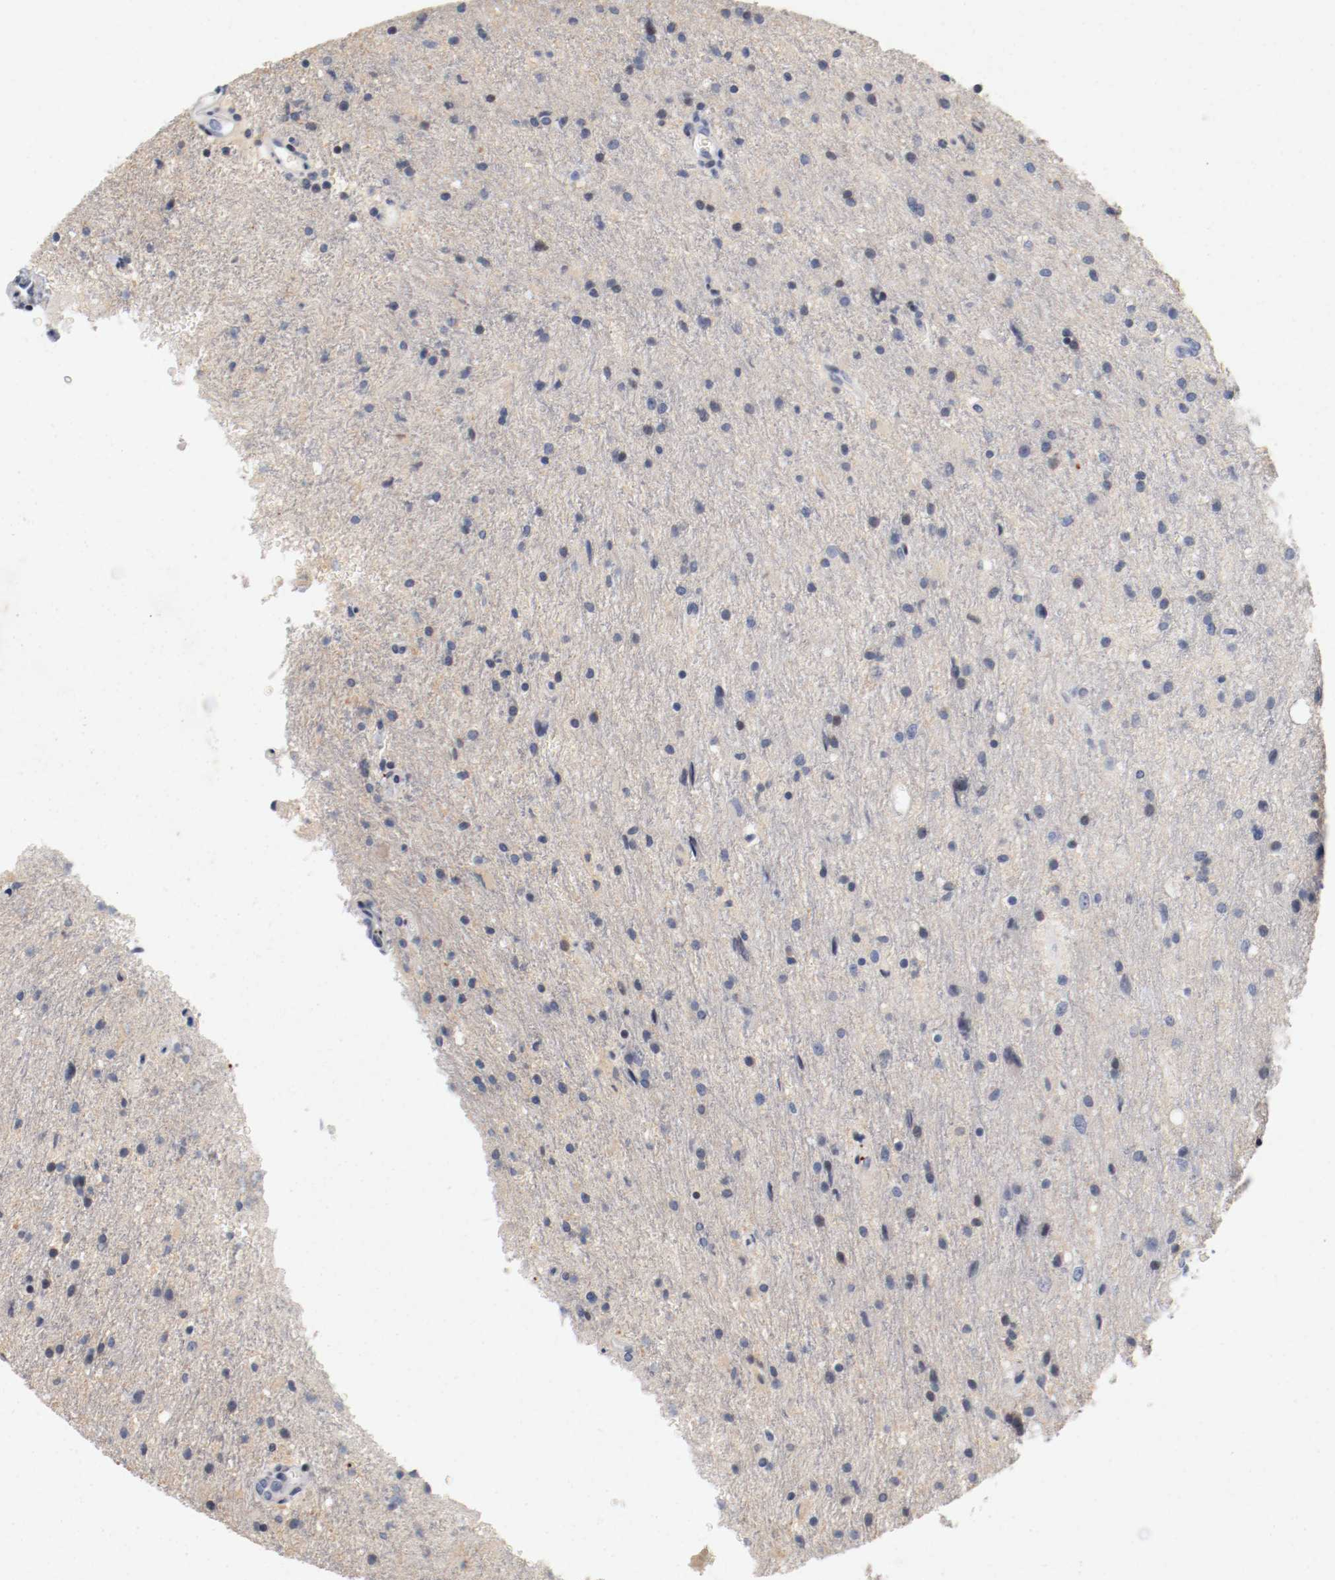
{"staining": {"intensity": "negative", "quantity": "none", "location": "none"}, "tissue": "glioma", "cell_type": "Tumor cells", "image_type": "cancer", "snomed": [{"axis": "morphology", "description": "Normal tissue, NOS"}, {"axis": "morphology", "description": "Glioma, malignant, High grade"}, {"axis": "topography", "description": "Cerebral cortex"}], "caption": "Tumor cells are negative for protein expression in human glioma.", "gene": "PIM1", "patient": {"sex": "male", "age": 56}}